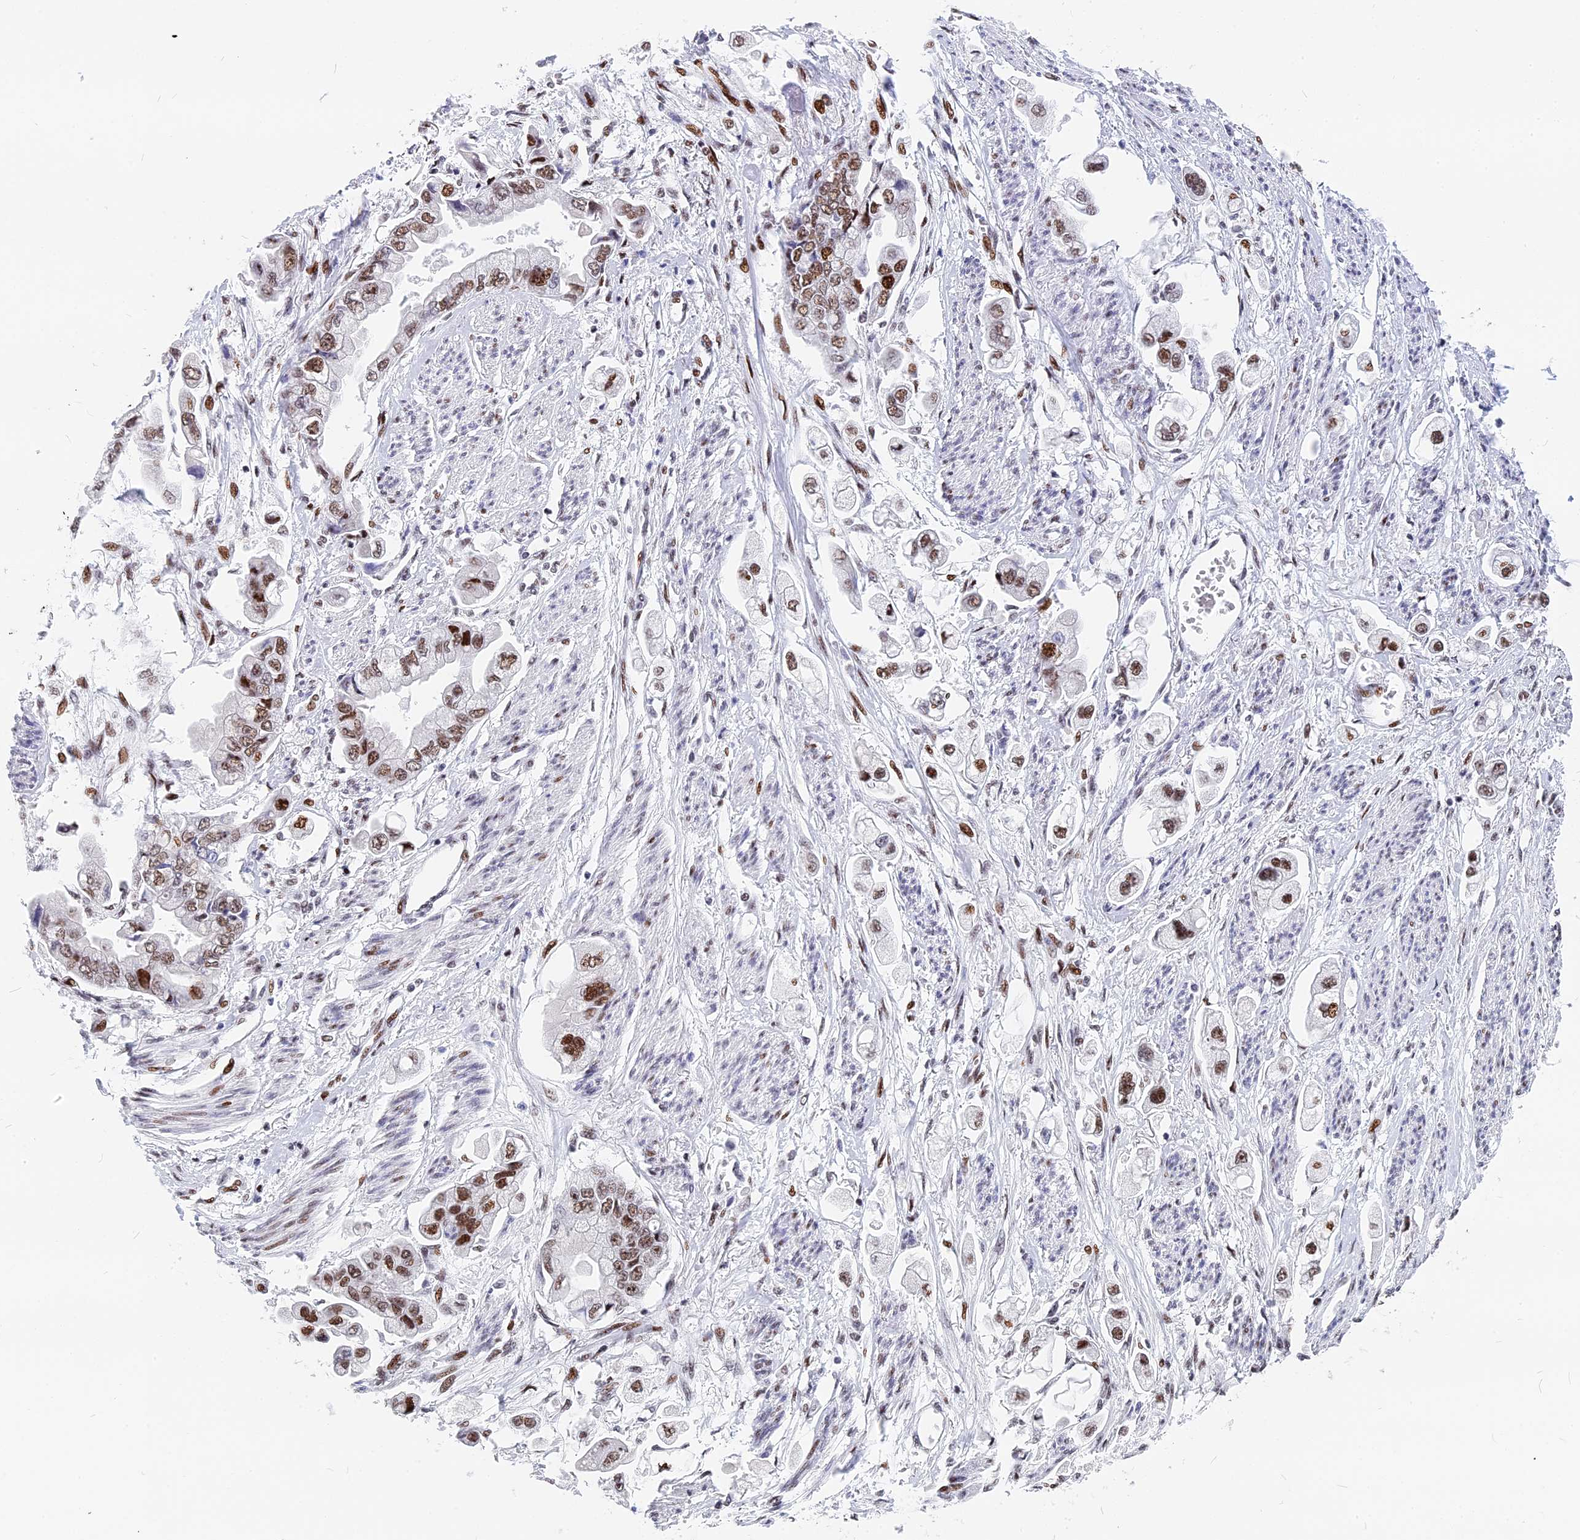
{"staining": {"intensity": "moderate", "quantity": ">75%", "location": "nuclear"}, "tissue": "stomach cancer", "cell_type": "Tumor cells", "image_type": "cancer", "snomed": [{"axis": "morphology", "description": "Adenocarcinoma, NOS"}, {"axis": "topography", "description": "Stomach"}], "caption": "Approximately >75% of tumor cells in stomach cancer display moderate nuclear protein expression as visualized by brown immunohistochemical staining.", "gene": "NSA2", "patient": {"sex": "male", "age": 62}}